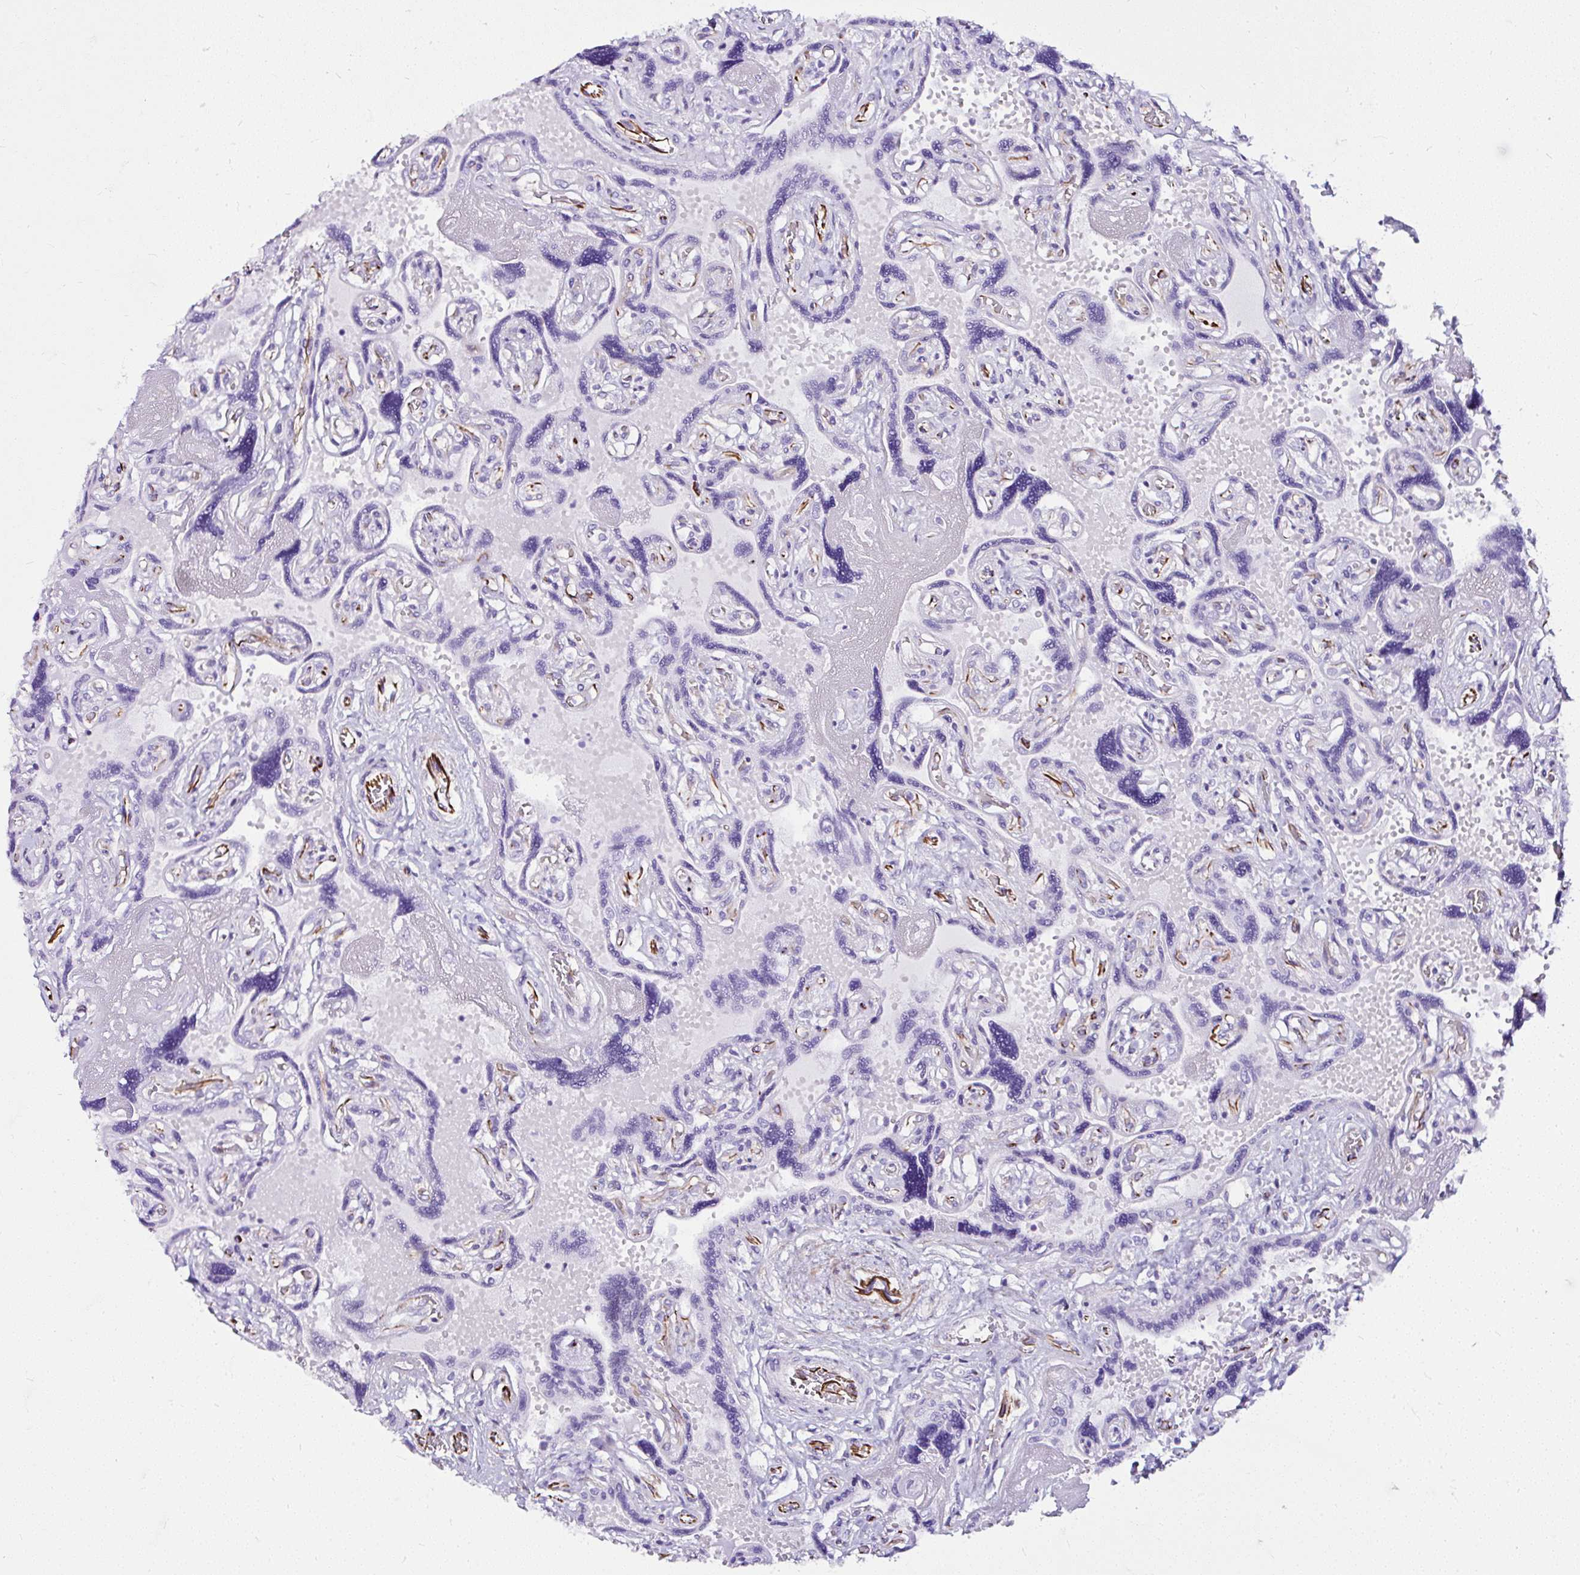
{"staining": {"intensity": "negative", "quantity": "none", "location": "none"}, "tissue": "placenta", "cell_type": "Trophoblastic cells", "image_type": "normal", "snomed": [{"axis": "morphology", "description": "Normal tissue, NOS"}, {"axis": "topography", "description": "Placenta"}], "caption": "An IHC image of benign placenta is shown. There is no staining in trophoblastic cells of placenta. (Immunohistochemistry (ihc), brightfield microscopy, high magnification).", "gene": "DEPDC5", "patient": {"sex": "female", "age": 32}}